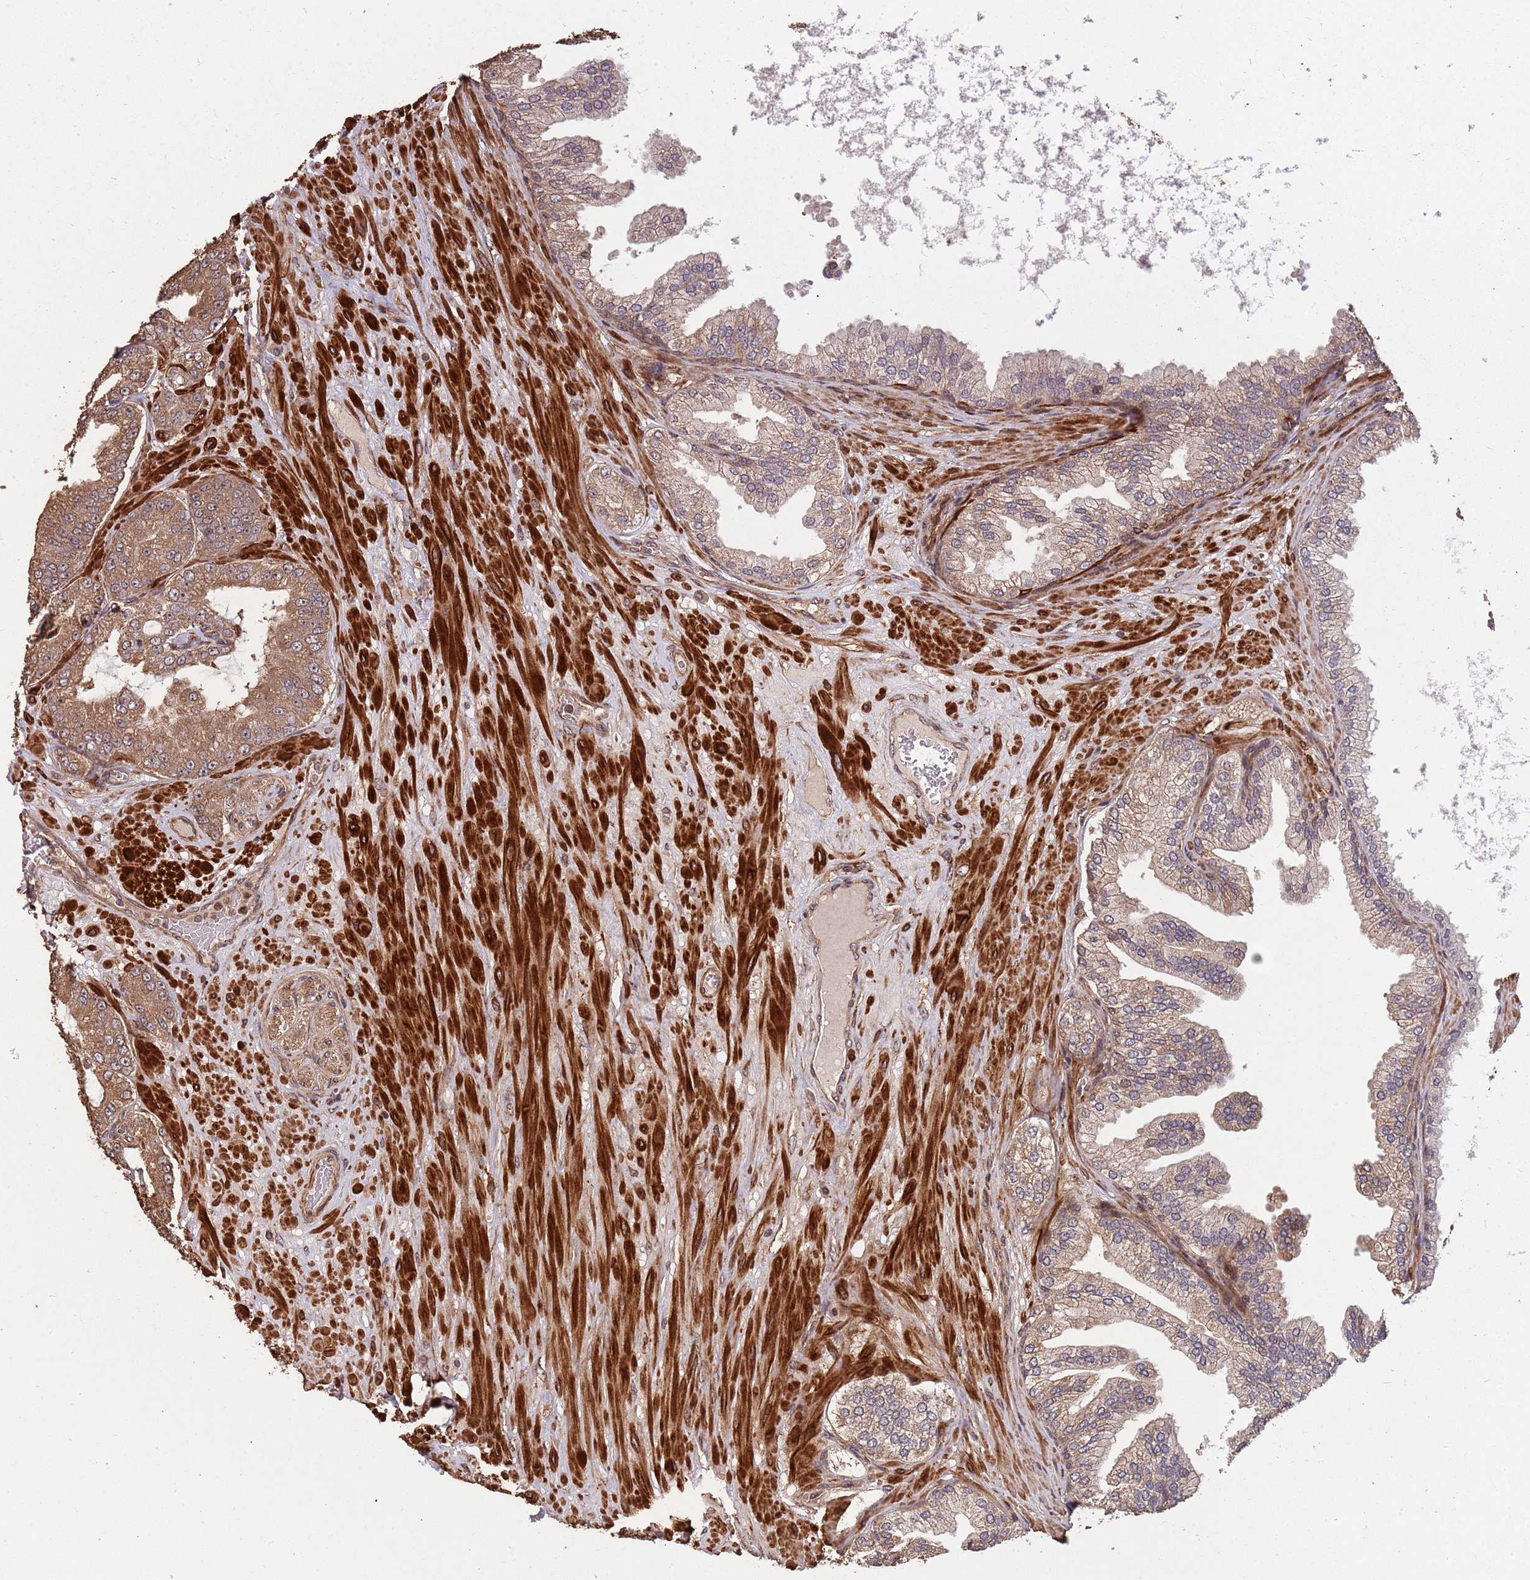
{"staining": {"intensity": "moderate", "quantity": ">75%", "location": "cytoplasmic/membranous"}, "tissue": "prostate cancer", "cell_type": "Tumor cells", "image_type": "cancer", "snomed": [{"axis": "morphology", "description": "Adenocarcinoma, Low grade"}, {"axis": "topography", "description": "Prostate"}], "caption": "Human prostate cancer stained with a protein marker demonstrates moderate staining in tumor cells.", "gene": "ZNF428", "patient": {"sex": "male", "age": 63}}